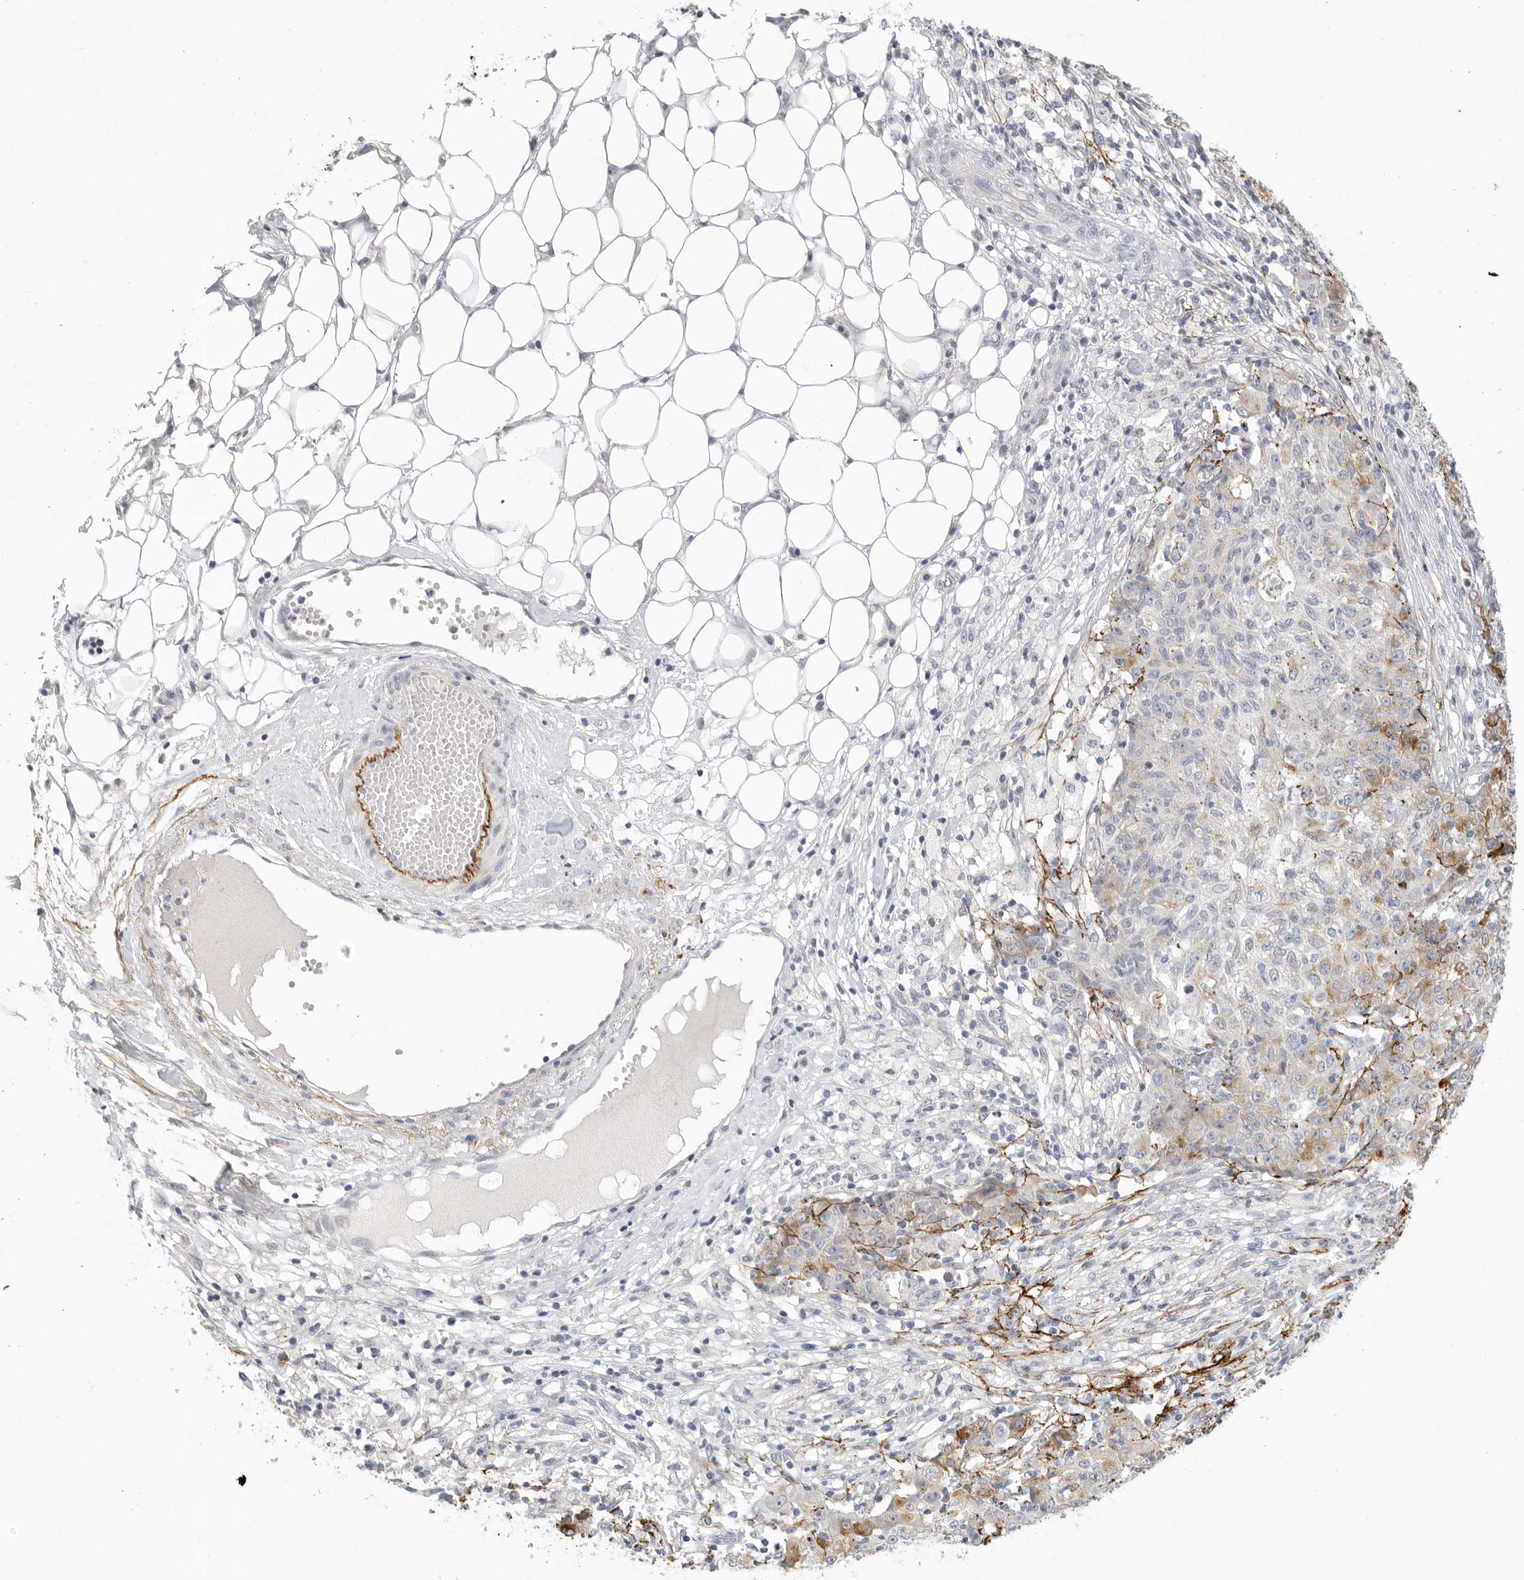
{"staining": {"intensity": "moderate", "quantity": "<25%", "location": "cytoplasmic/membranous"}, "tissue": "ovarian cancer", "cell_type": "Tumor cells", "image_type": "cancer", "snomed": [{"axis": "morphology", "description": "Carcinoma, endometroid"}, {"axis": "topography", "description": "Ovary"}], "caption": "The micrograph demonstrates staining of ovarian cancer, revealing moderate cytoplasmic/membranous protein staining (brown color) within tumor cells. (Brightfield microscopy of DAB IHC at high magnification).", "gene": "FBN2", "patient": {"sex": "female", "age": 42}}